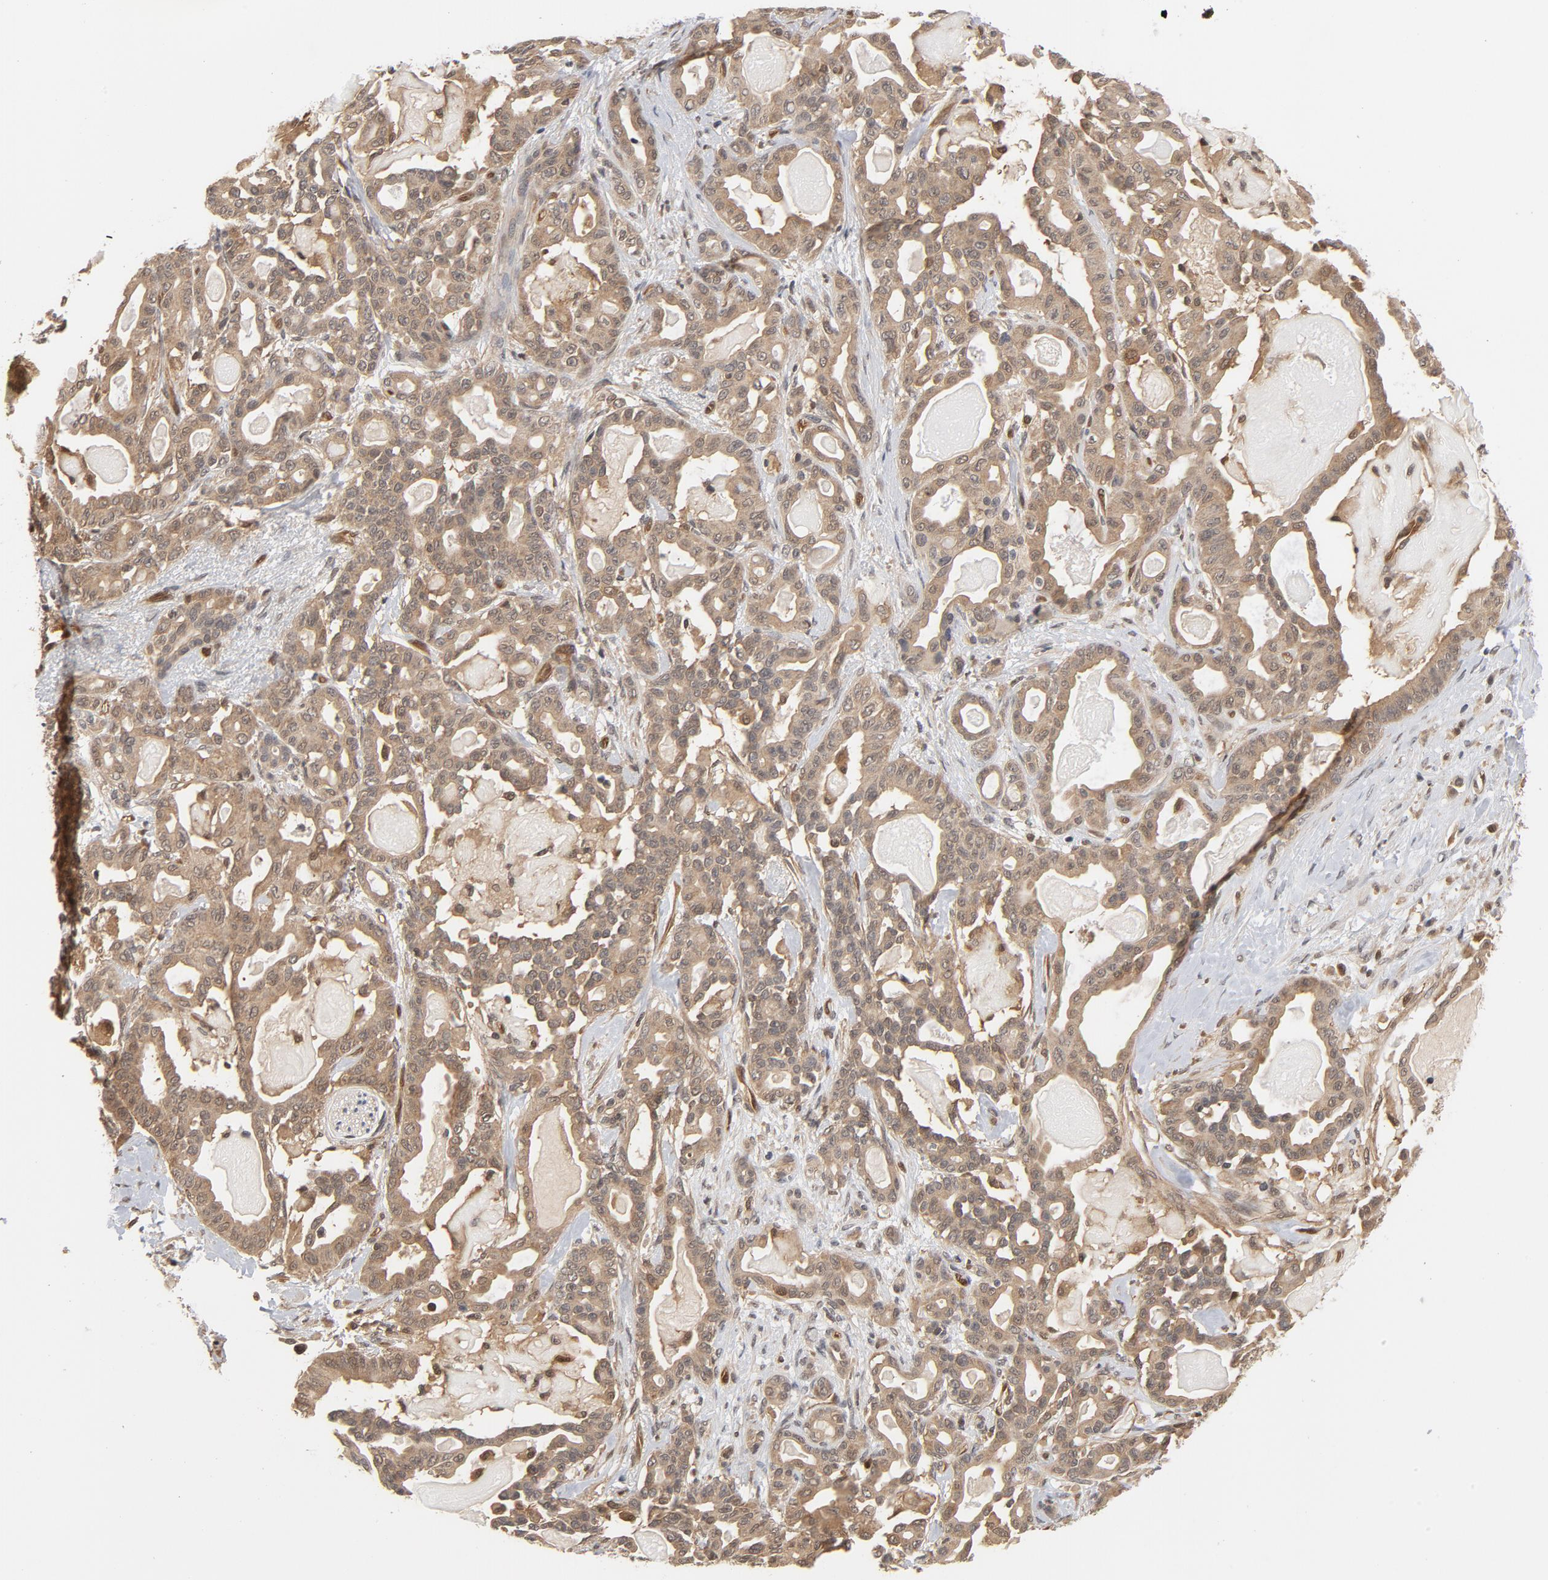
{"staining": {"intensity": "moderate", "quantity": ">75%", "location": "cytoplasmic/membranous"}, "tissue": "pancreatic cancer", "cell_type": "Tumor cells", "image_type": "cancer", "snomed": [{"axis": "morphology", "description": "Adenocarcinoma, NOS"}, {"axis": "topography", "description": "Pancreas"}], "caption": "This photomicrograph shows IHC staining of pancreatic cancer, with medium moderate cytoplasmic/membranous positivity in about >75% of tumor cells.", "gene": "CDC37", "patient": {"sex": "male", "age": 63}}